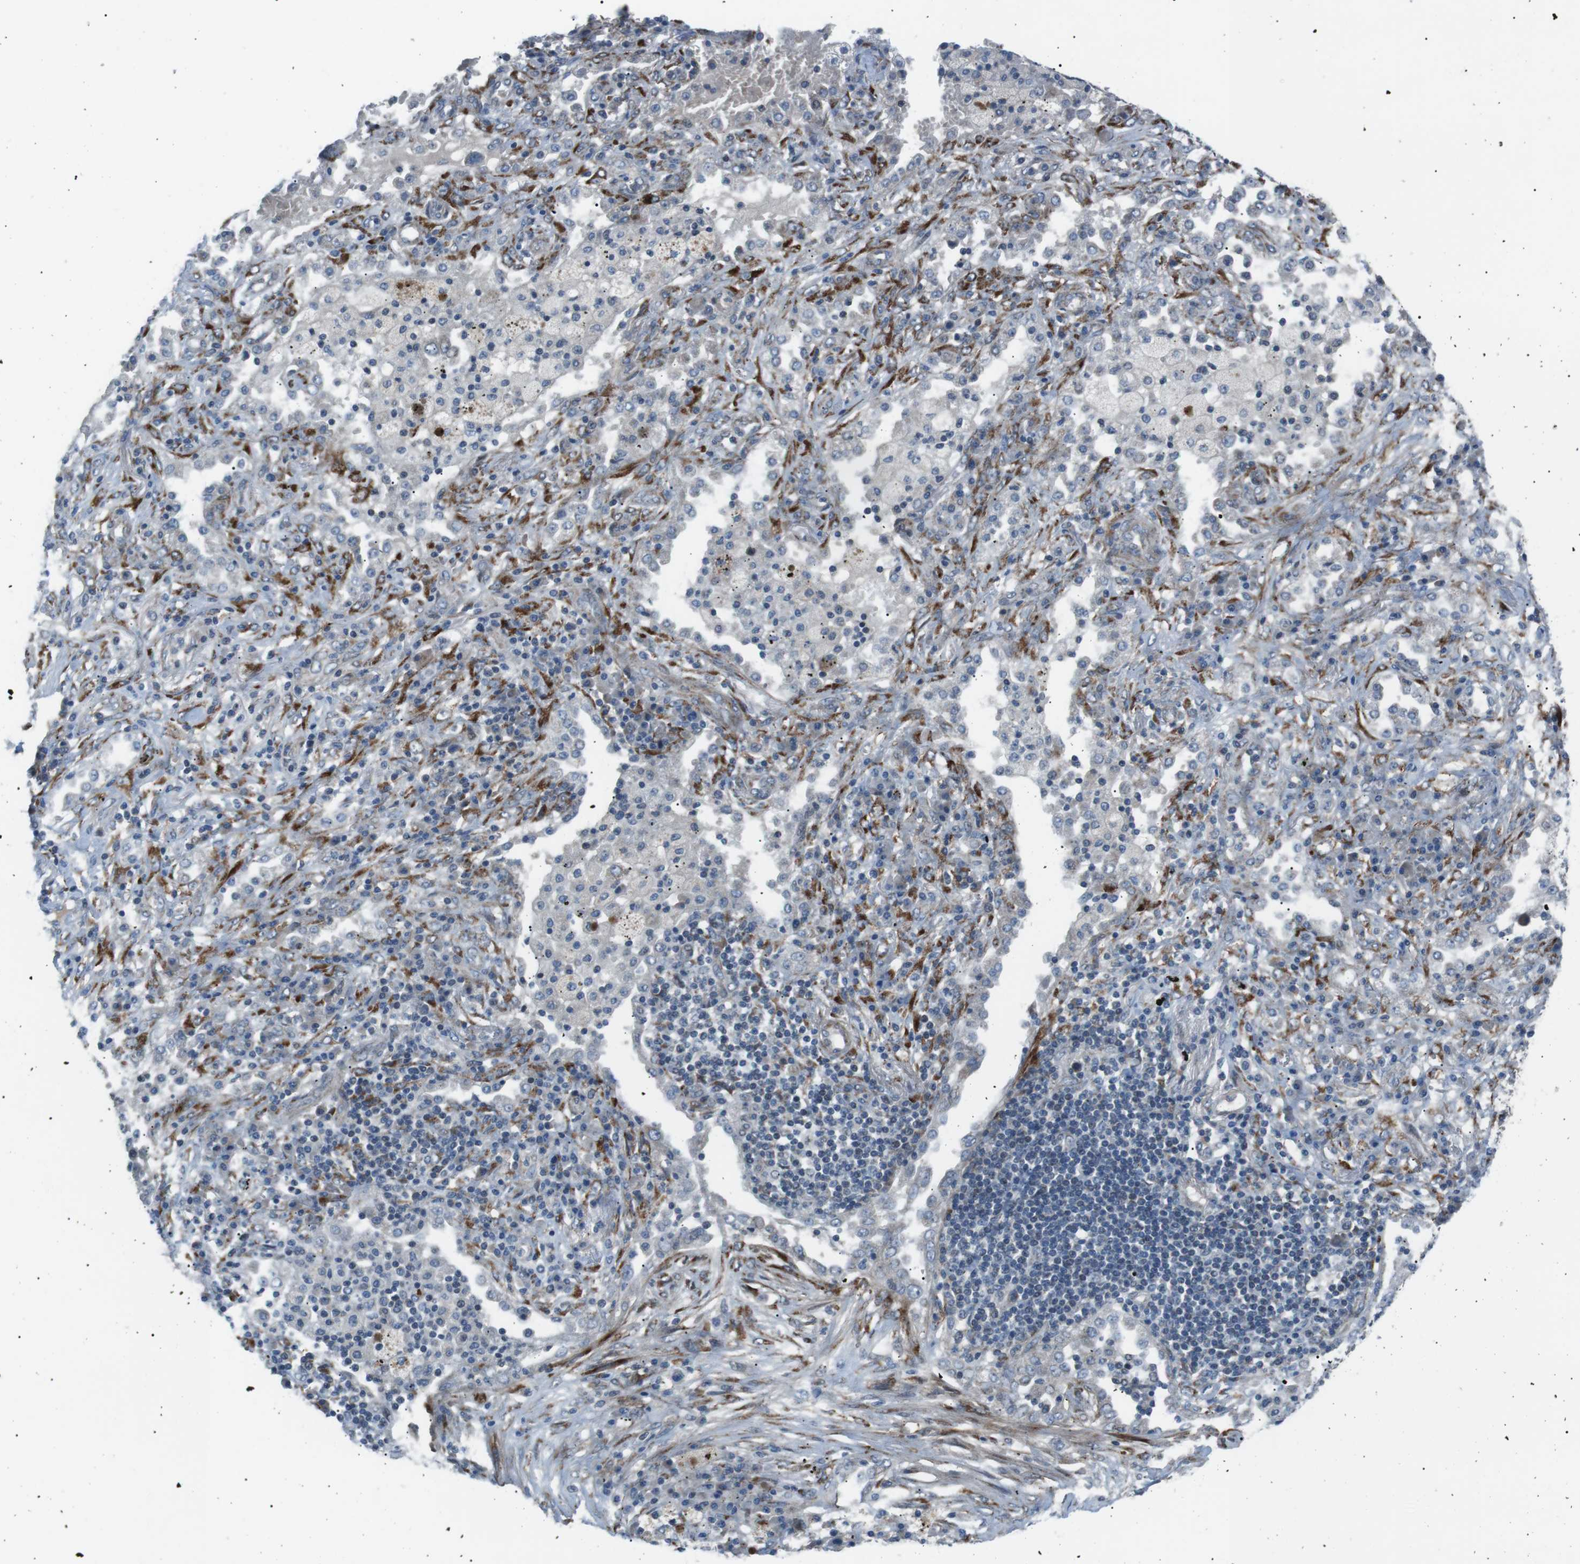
{"staining": {"intensity": "negative", "quantity": "none", "location": "none"}, "tissue": "lung cancer", "cell_type": "Tumor cells", "image_type": "cancer", "snomed": [{"axis": "morphology", "description": "Squamous cell carcinoma, NOS"}, {"axis": "topography", "description": "Lung"}], "caption": "This is a photomicrograph of IHC staining of lung squamous cell carcinoma, which shows no positivity in tumor cells.", "gene": "ARID5B", "patient": {"sex": "female", "age": 63}}